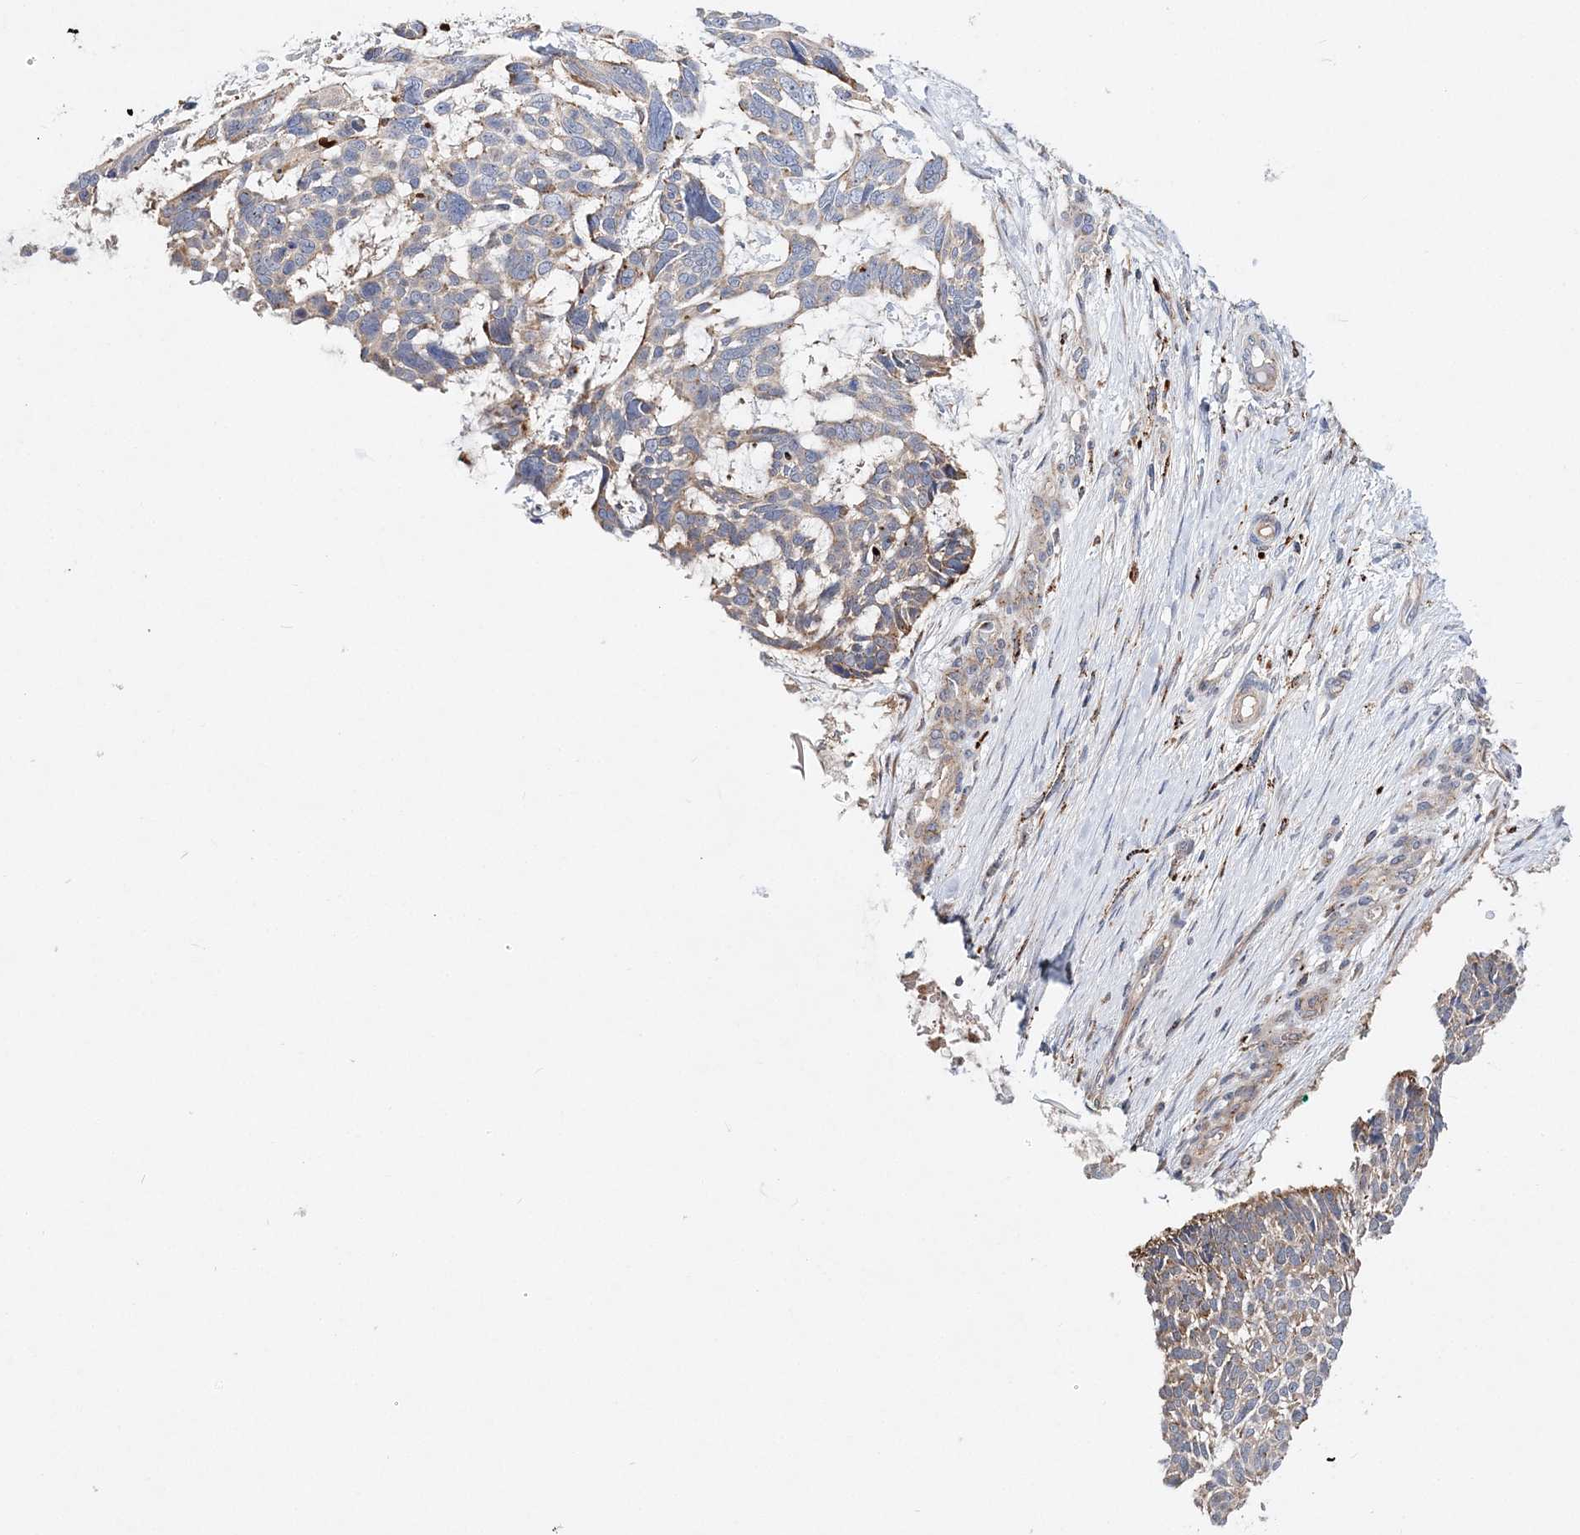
{"staining": {"intensity": "moderate", "quantity": "<25%", "location": "cytoplasmic/membranous"}, "tissue": "skin cancer", "cell_type": "Tumor cells", "image_type": "cancer", "snomed": [{"axis": "morphology", "description": "Basal cell carcinoma"}, {"axis": "topography", "description": "Skin"}], "caption": "The photomicrograph demonstrates immunohistochemical staining of skin cancer. There is moderate cytoplasmic/membranous staining is appreciated in approximately <25% of tumor cells.", "gene": "C3orf38", "patient": {"sex": "male", "age": 88}}